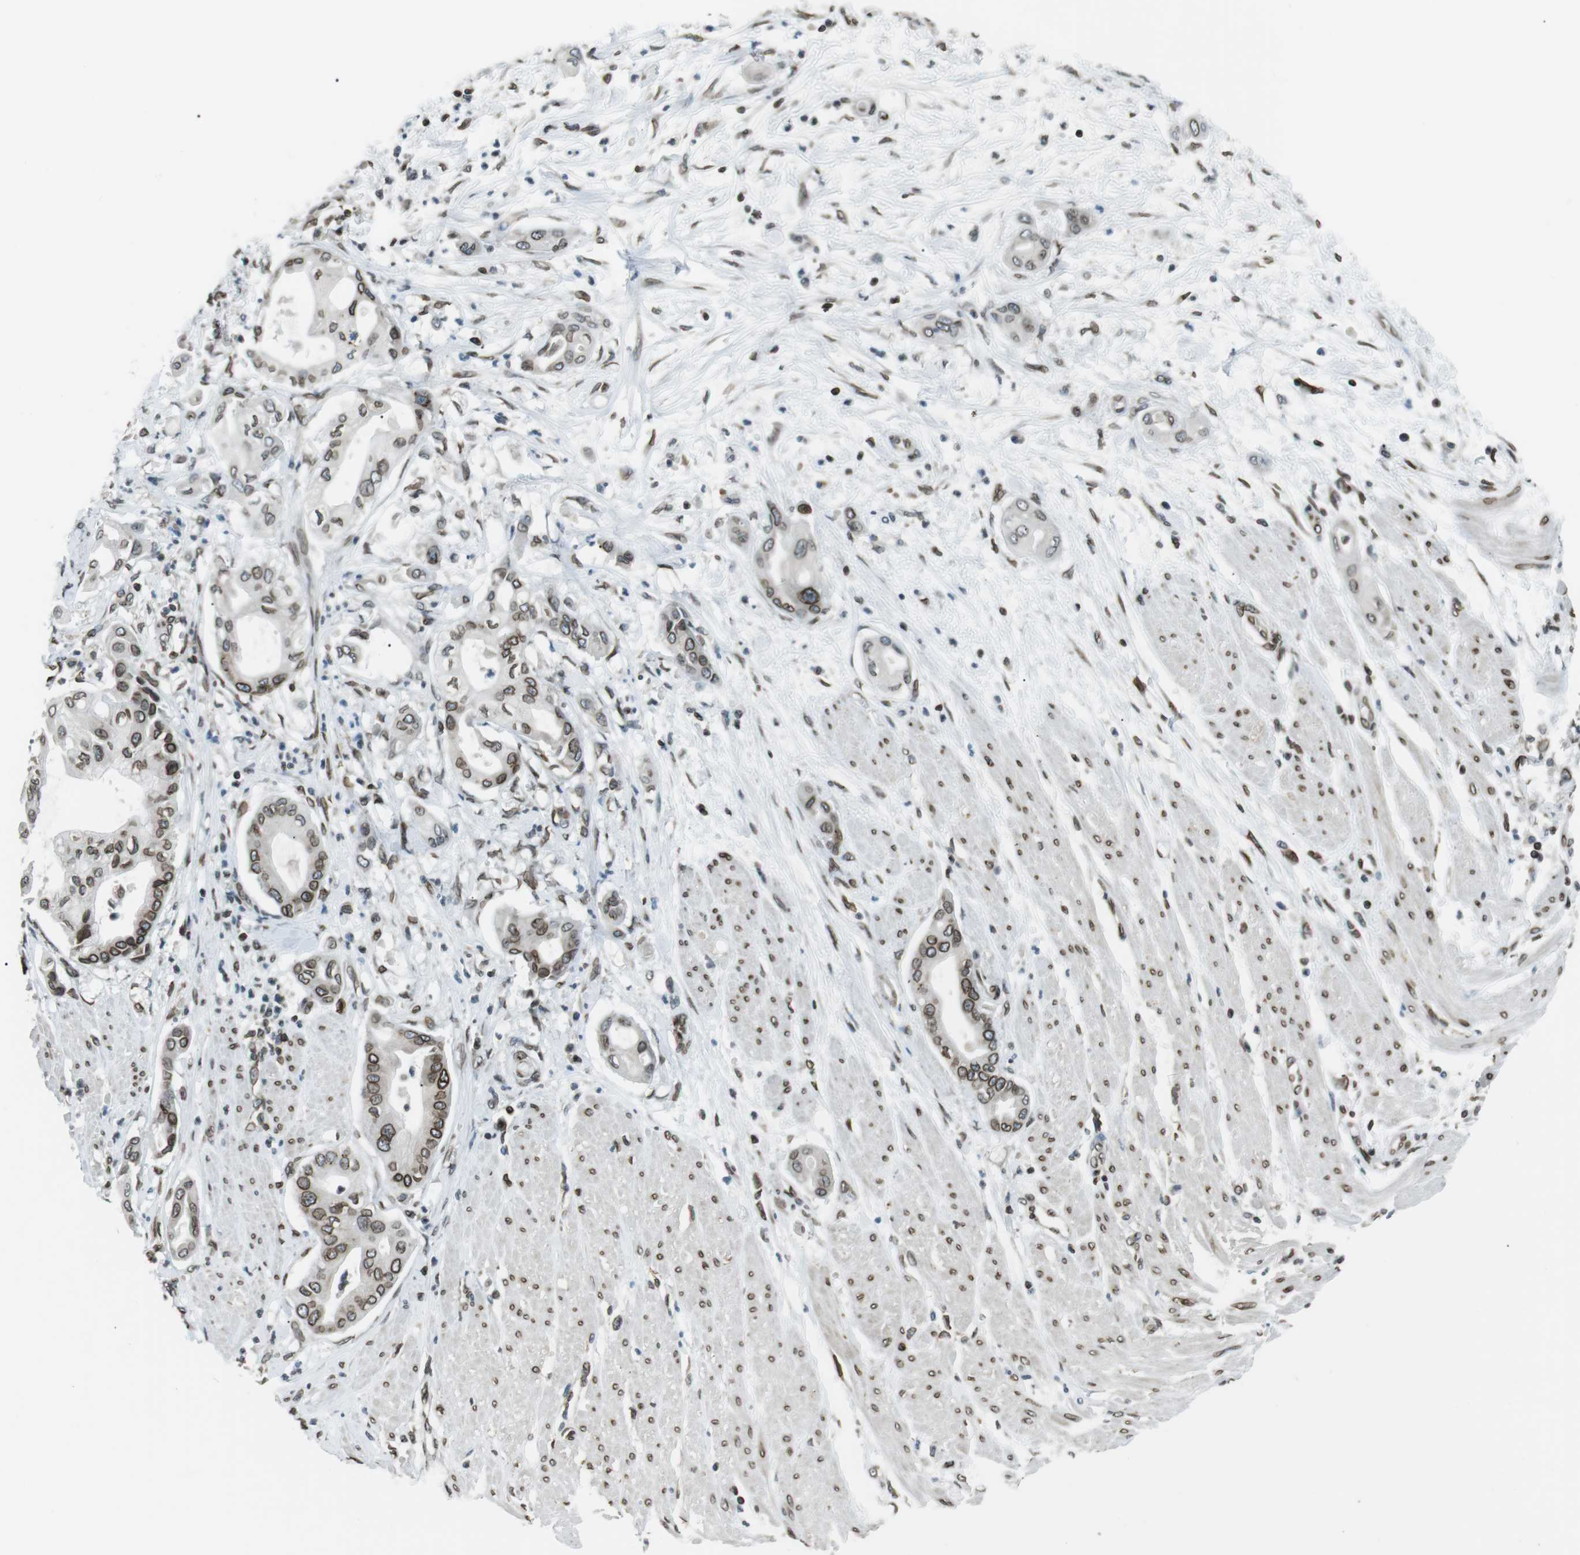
{"staining": {"intensity": "moderate", "quantity": ">75%", "location": "cytoplasmic/membranous,nuclear"}, "tissue": "pancreatic cancer", "cell_type": "Tumor cells", "image_type": "cancer", "snomed": [{"axis": "morphology", "description": "Adenocarcinoma, NOS"}, {"axis": "morphology", "description": "Adenocarcinoma, metastatic, NOS"}, {"axis": "topography", "description": "Lymph node"}, {"axis": "topography", "description": "Pancreas"}, {"axis": "topography", "description": "Duodenum"}], "caption": "Protein positivity by immunohistochemistry demonstrates moderate cytoplasmic/membranous and nuclear positivity in approximately >75% of tumor cells in pancreatic cancer (metastatic adenocarcinoma).", "gene": "TMX4", "patient": {"sex": "female", "age": 64}}